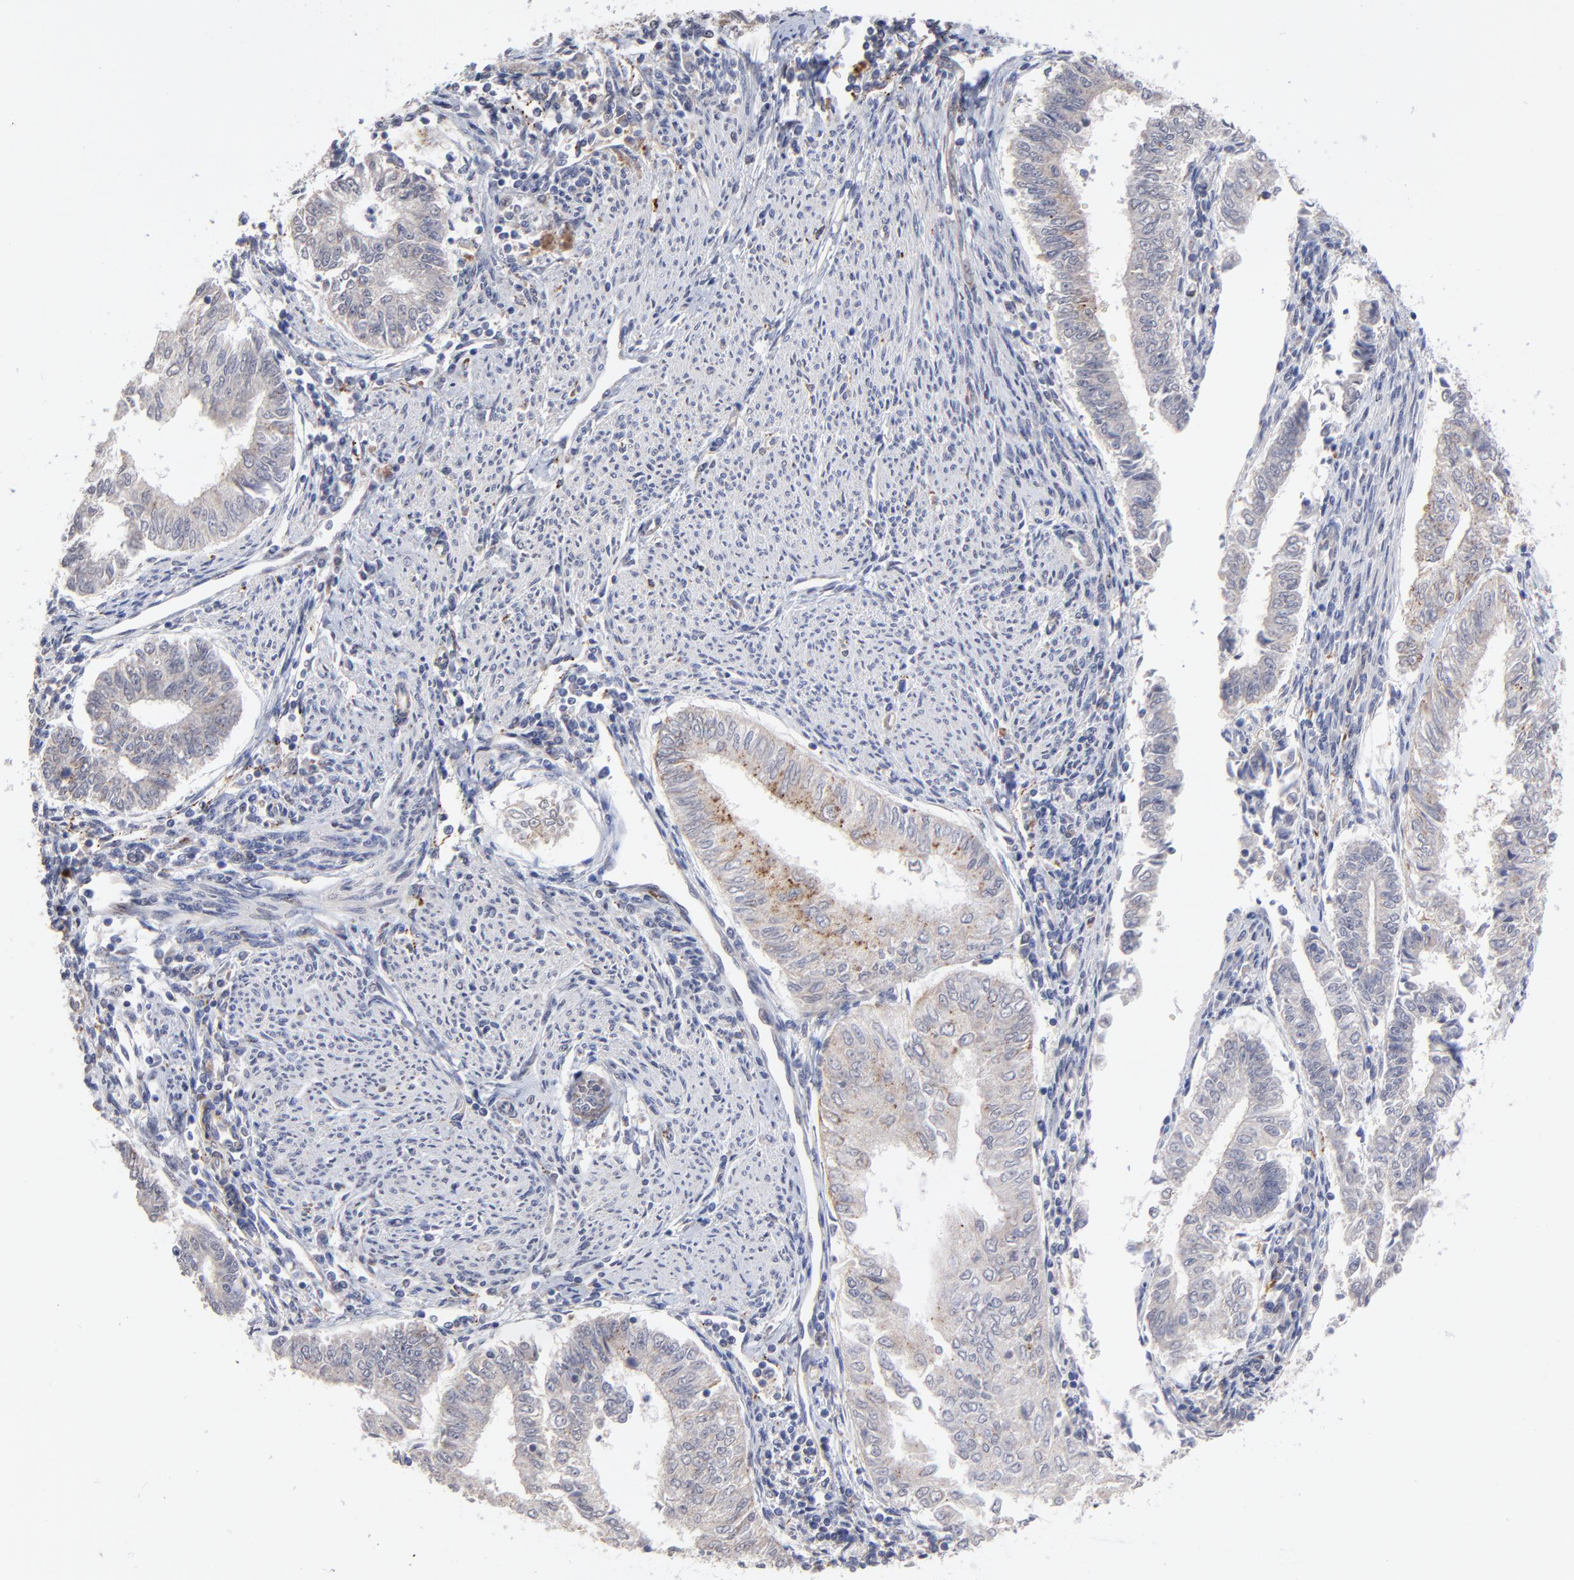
{"staining": {"intensity": "moderate", "quantity": "<25%", "location": "cytoplasmic/membranous"}, "tissue": "endometrial cancer", "cell_type": "Tumor cells", "image_type": "cancer", "snomed": [{"axis": "morphology", "description": "Adenocarcinoma, NOS"}, {"axis": "topography", "description": "Endometrium"}], "caption": "A brown stain labels moderate cytoplasmic/membranous staining of a protein in human endometrial adenocarcinoma tumor cells.", "gene": "PDE4B", "patient": {"sex": "female", "age": 66}}